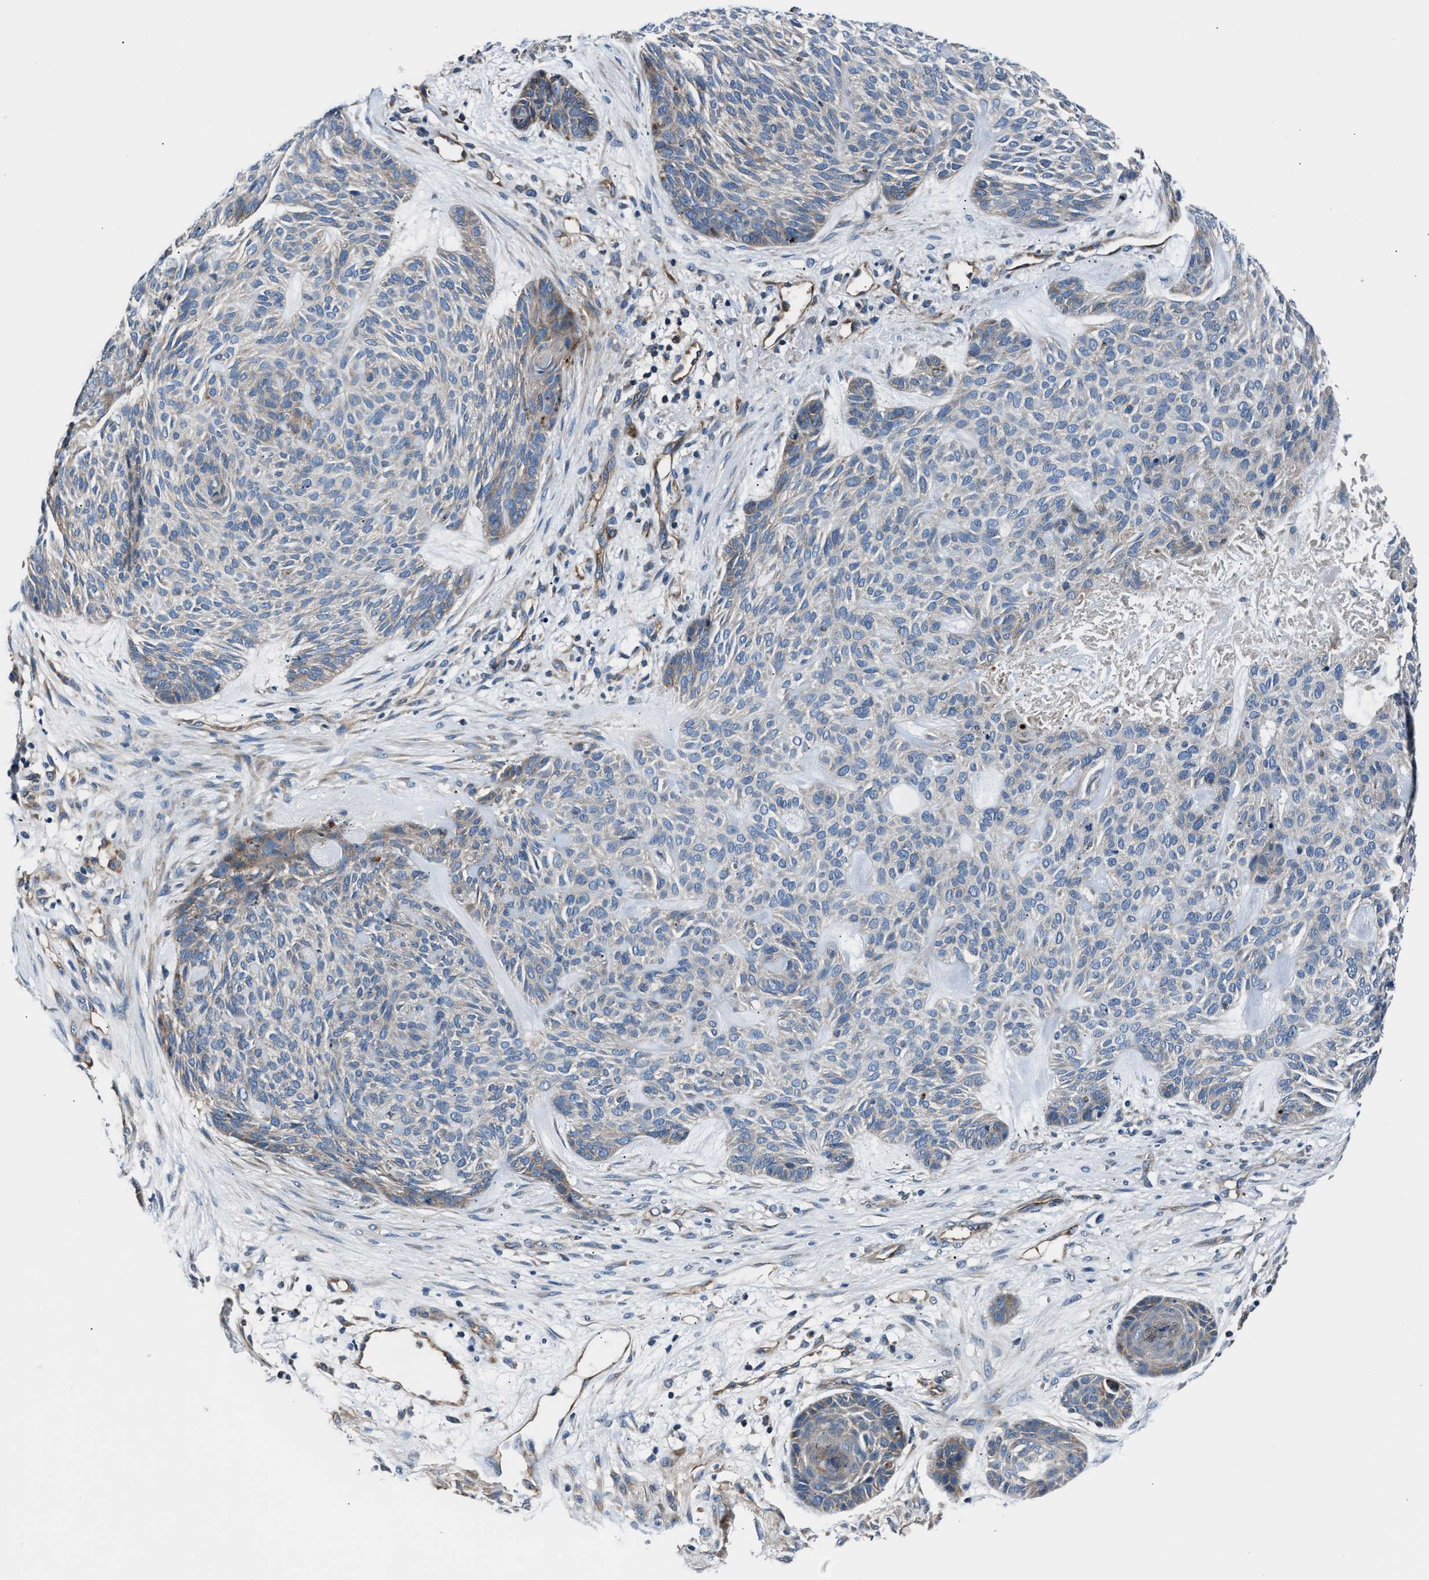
{"staining": {"intensity": "moderate", "quantity": "<25%", "location": "cytoplasmic/membranous"}, "tissue": "skin cancer", "cell_type": "Tumor cells", "image_type": "cancer", "snomed": [{"axis": "morphology", "description": "Basal cell carcinoma"}, {"axis": "topography", "description": "Skin"}], "caption": "Immunohistochemistry staining of skin cancer, which exhibits low levels of moderate cytoplasmic/membranous staining in about <25% of tumor cells indicating moderate cytoplasmic/membranous protein staining. The staining was performed using DAB (3,3'-diaminobenzidine) (brown) for protein detection and nuclei were counterstained in hematoxylin (blue).", "gene": "GGCT", "patient": {"sex": "male", "age": 55}}